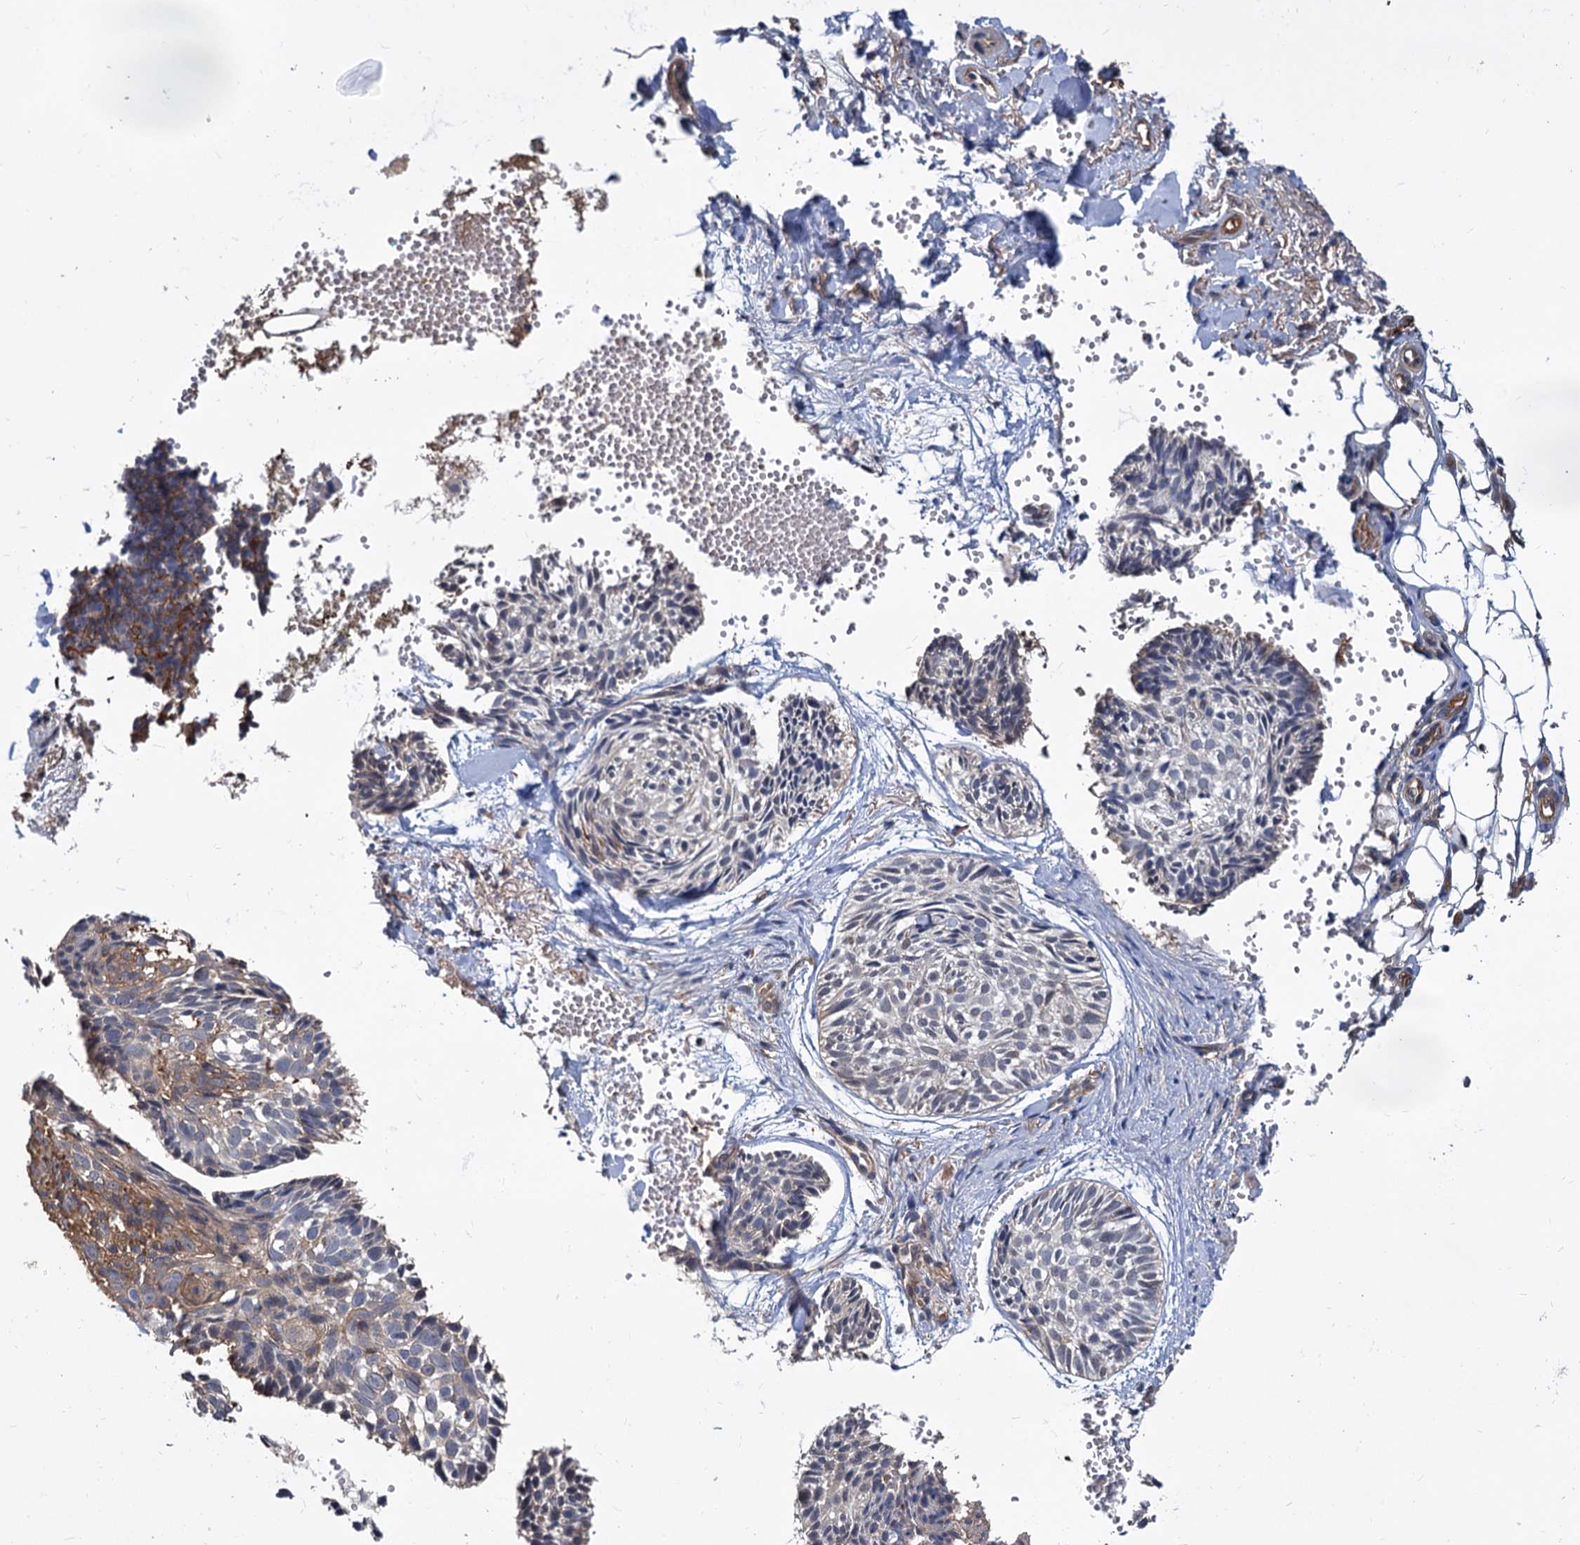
{"staining": {"intensity": "moderate", "quantity": "<25%", "location": "cytoplasmic/membranous"}, "tissue": "skin cancer", "cell_type": "Tumor cells", "image_type": "cancer", "snomed": [{"axis": "morphology", "description": "Normal tissue, NOS"}, {"axis": "morphology", "description": "Basal cell carcinoma"}, {"axis": "topography", "description": "Skin"}], "caption": "An immunohistochemistry (IHC) photomicrograph of neoplastic tissue is shown. Protein staining in brown labels moderate cytoplasmic/membranous positivity in skin basal cell carcinoma within tumor cells. (Stains: DAB in brown, nuclei in blue, Microscopy: brightfield microscopy at high magnification).", "gene": "SNX15", "patient": {"sex": "male", "age": 66}}